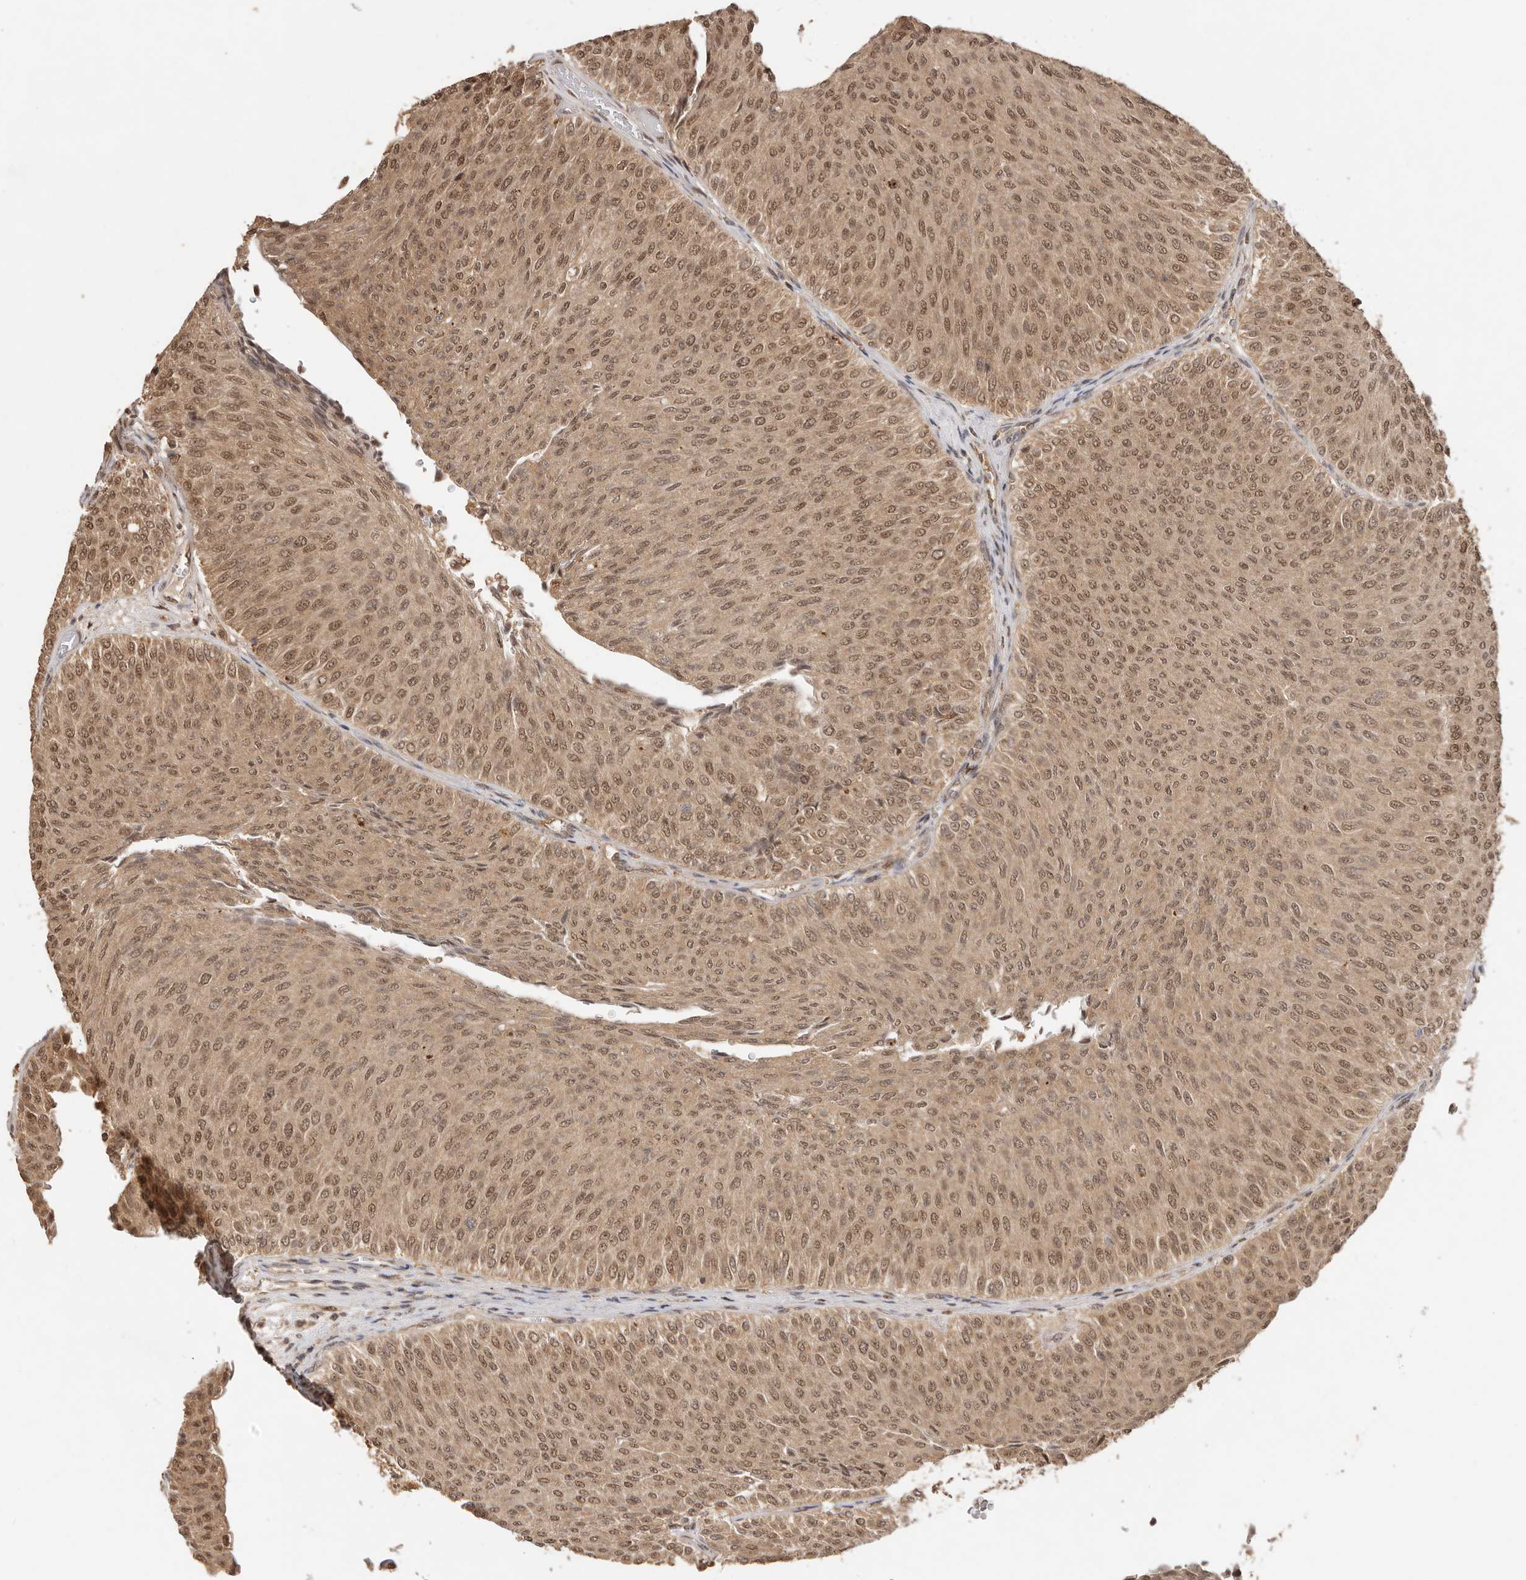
{"staining": {"intensity": "moderate", "quantity": ">75%", "location": "cytoplasmic/membranous,nuclear"}, "tissue": "urothelial cancer", "cell_type": "Tumor cells", "image_type": "cancer", "snomed": [{"axis": "morphology", "description": "Urothelial carcinoma, Low grade"}, {"axis": "topography", "description": "Urinary bladder"}], "caption": "Urothelial cancer stained with a brown dye shows moderate cytoplasmic/membranous and nuclear positive staining in about >75% of tumor cells.", "gene": "PSMA5", "patient": {"sex": "male", "age": 78}}